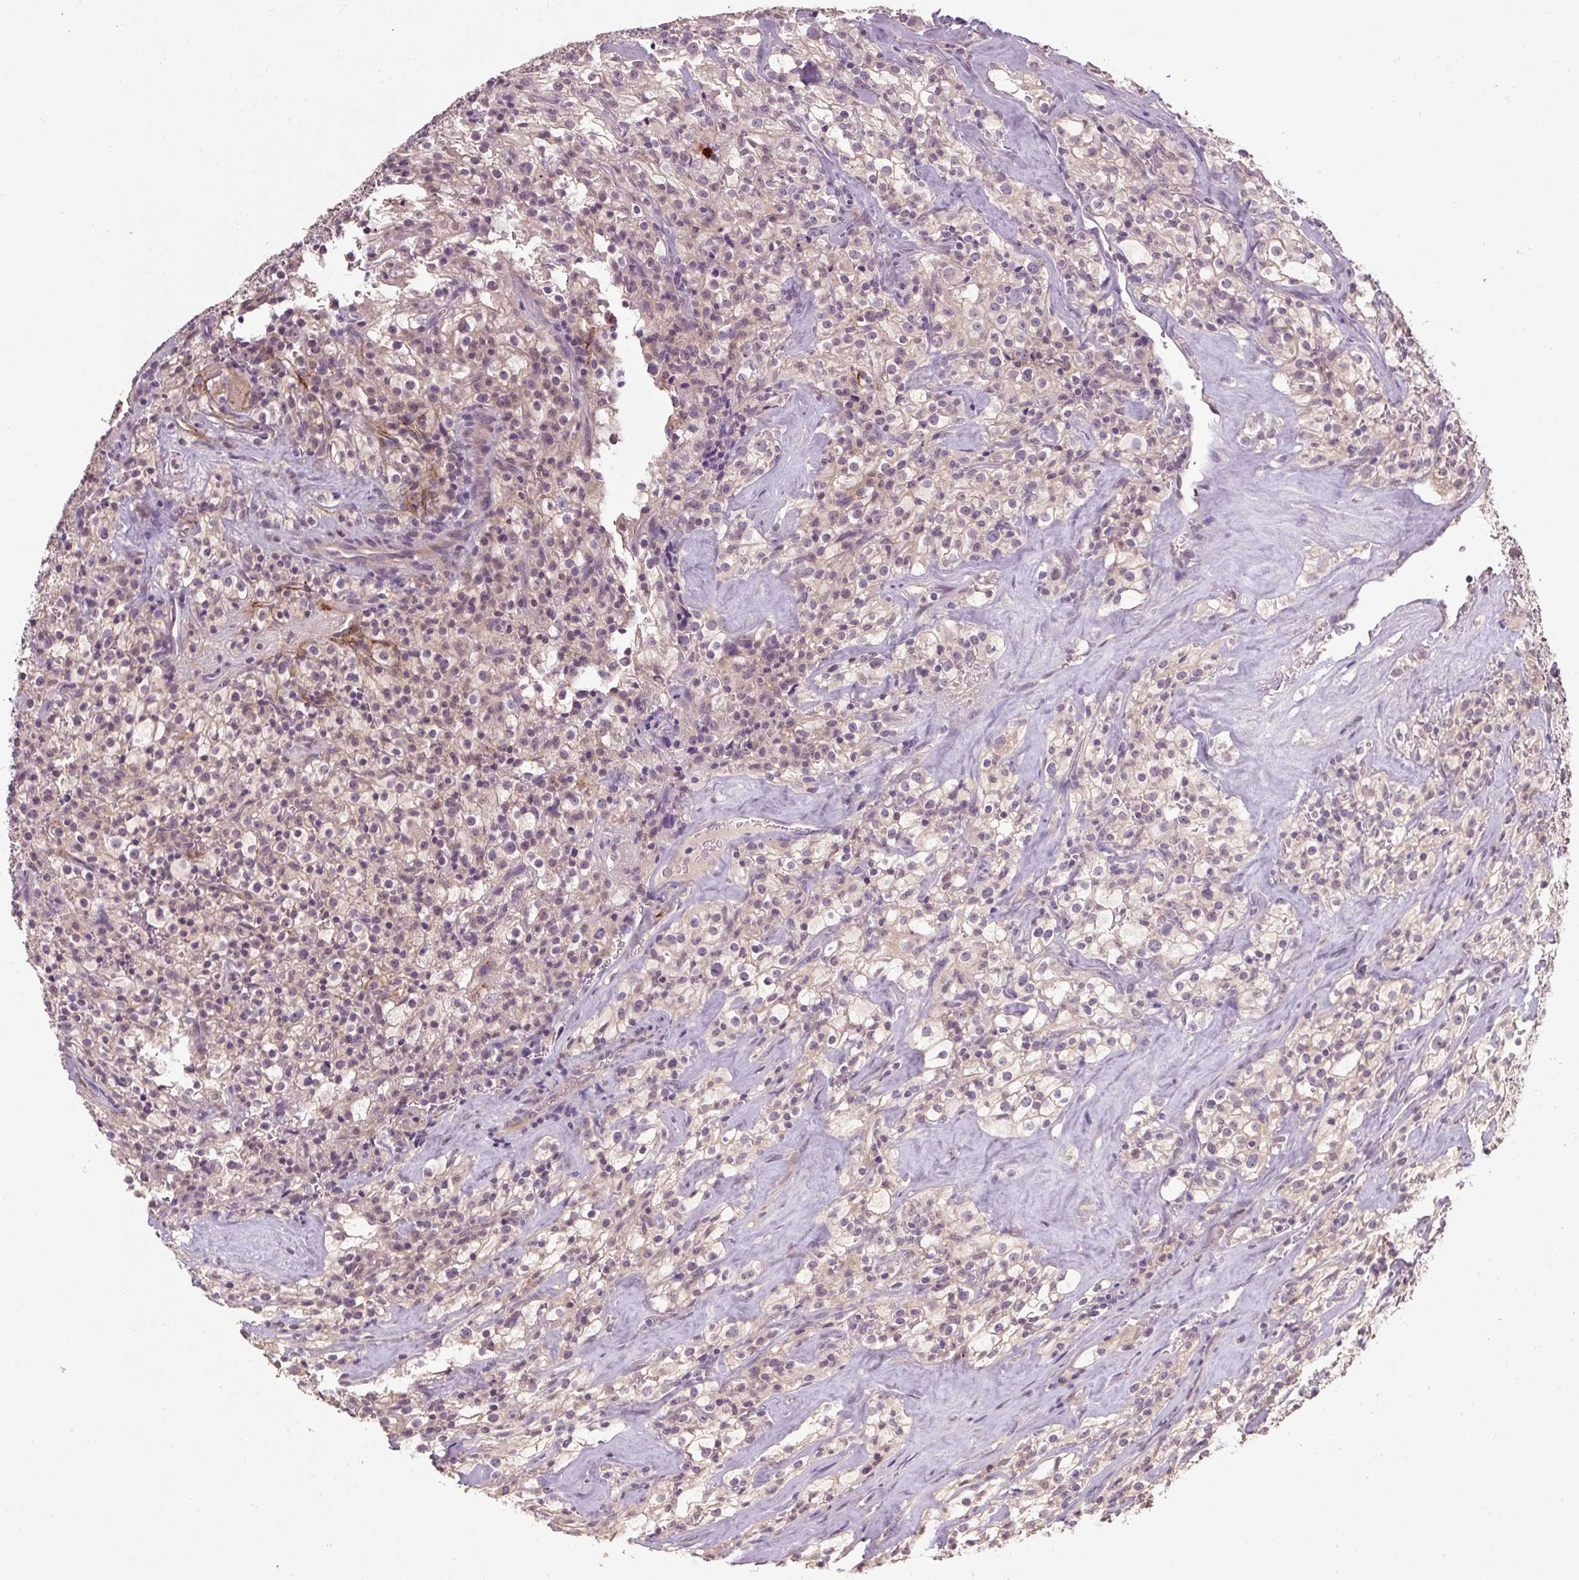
{"staining": {"intensity": "weak", "quantity": "<25%", "location": "cytoplasmic/membranous"}, "tissue": "renal cancer", "cell_type": "Tumor cells", "image_type": "cancer", "snomed": [{"axis": "morphology", "description": "Adenocarcinoma, NOS"}, {"axis": "topography", "description": "Kidney"}], "caption": "DAB (3,3'-diaminobenzidine) immunohistochemical staining of renal cancer (adenocarcinoma) displays no significant expression in tumor cells.", "gene": "CFAP65", "patient": {"sex": "female", "age": 74}}